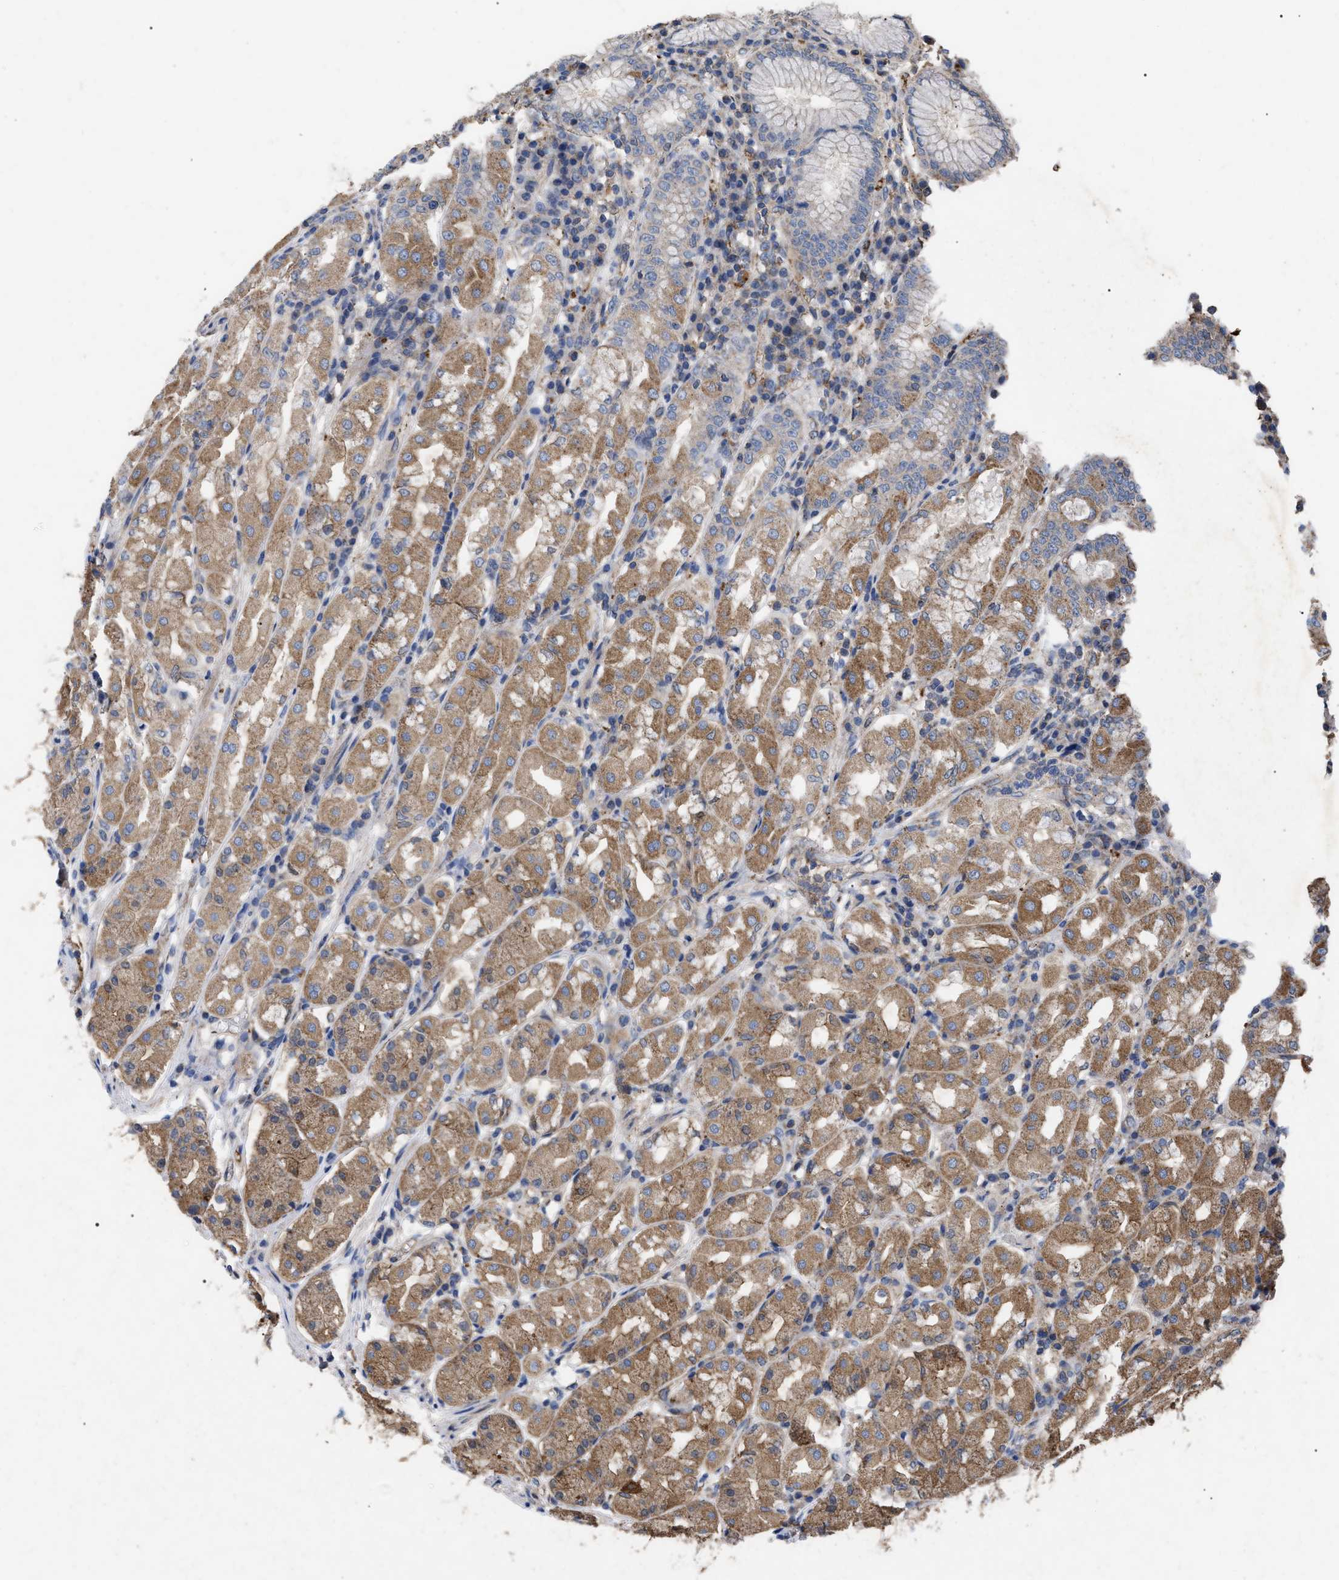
{"staining": {"intensity": "moderate", "quantity": ">75%", "location": "cytoplasmic/membranous"}, "tissue": "stomach", "cell_type": "Glandular cells", "image_type": "normal", "snomed": [{"axis": "morphology", "description": "Normal tissue, NOS"}, {"axis": "topography", "description": "Stomach"}, {"axis": "topography", "description": "Stomach, lower"}], "caption": "Benign stomach demonstrates moderate cytoplasmic/membranous staining in approximately >75% of glandular cells (Brightfield microscopy of DAB IHC at high magnification)..", "gene": "FAM171A2", "patient": {"sex": "female", "age": 56}}